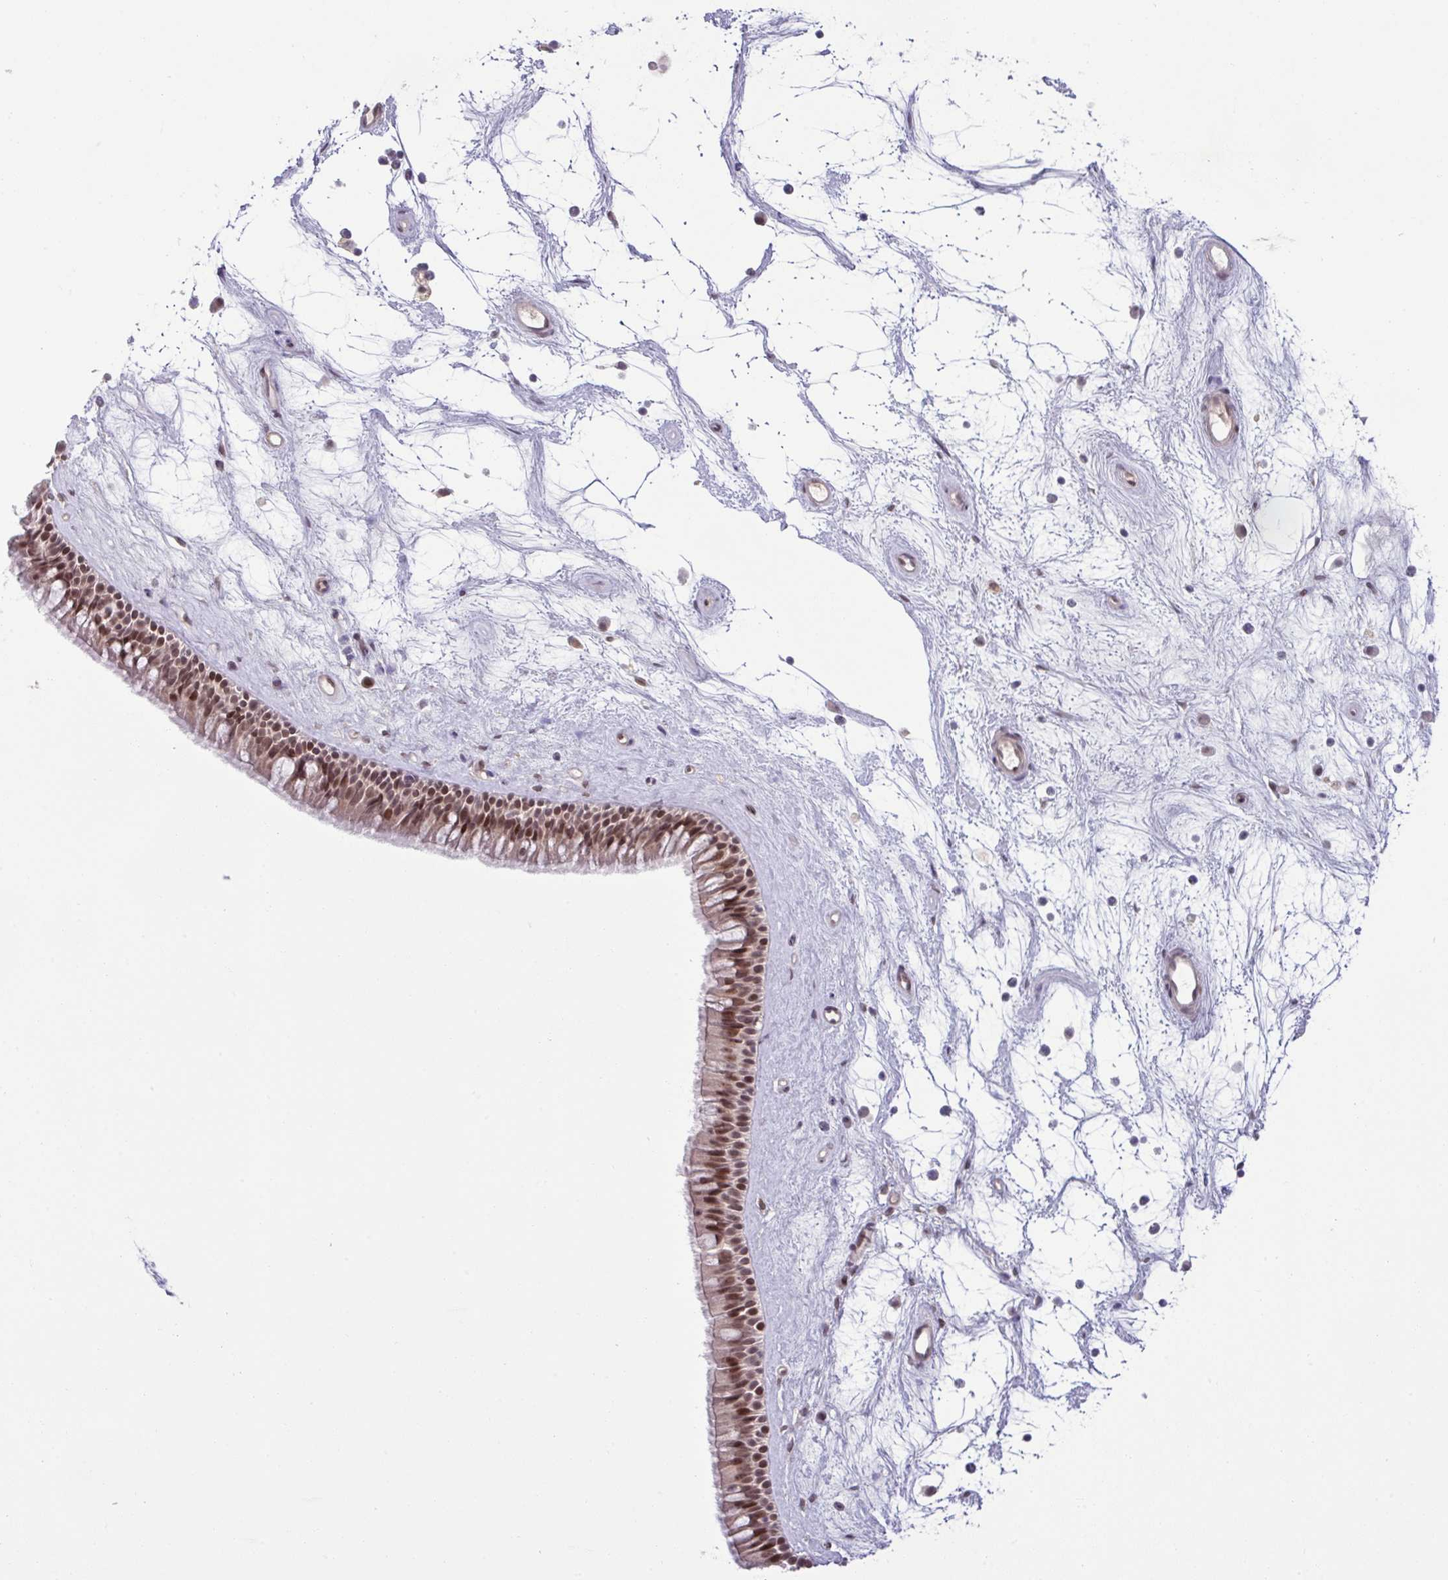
{"staining": {"intensity": "moderate", "quantity": ">75%", "location": "nuclear"}, "tissue": "nasopharynx", "cell_type": "Respiratory epithelial cells", "image_type": "normal", "snomed": [{"axis": "morphology", "description": "Normal tissue, NOS"}, {"axis": "topography", "description": "Nasopharynx"}], "caption": "Immunohistochemistry photomicrograph of unremarkable nasopharynx stained for a protein (brown), which demonstrates medium levels of moderate nuclear positivity in about >75% of respiratory epithelial cells.", "gene": "PTPN20", "patient": {"sex": "male", "age": 64}}